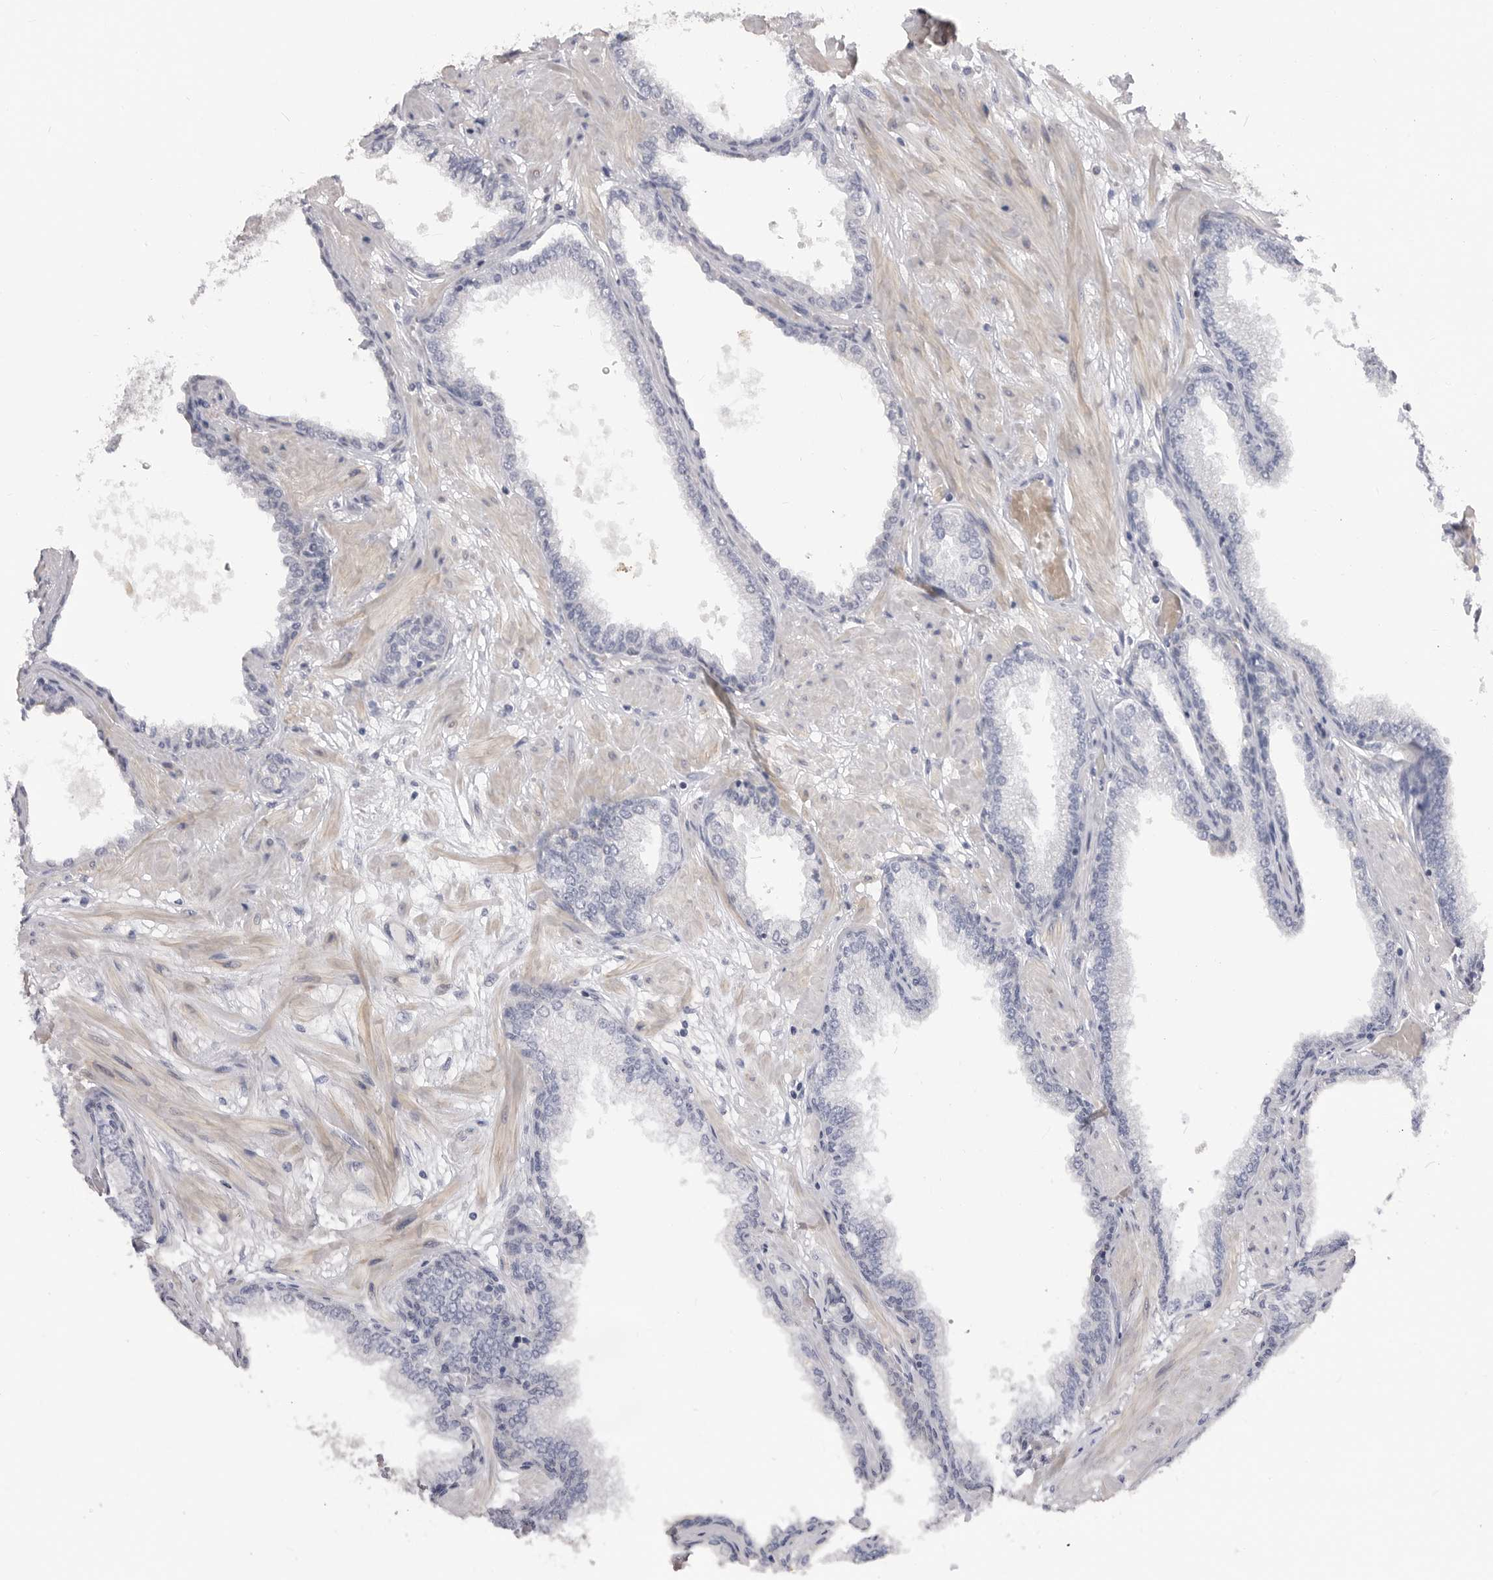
{"staining": {"intensity": "negative", "quantity": "none", "location": "none"}, "tissue": "prostate cancer", "cell_type": "Tumor cells", "image_type": "cancer", "snomed": [{"axis": "morphology", "description": "Adenocarcinoma, Low grade"}, {"axis": "topography", "description": "Prostate"}], "caption": "The image displays no staining of tumor cells in prostate cancer (low-grade adenocarcinoma).", "gene": "PLEKHF1", "patient": {"sex": "male", "age": 60}}